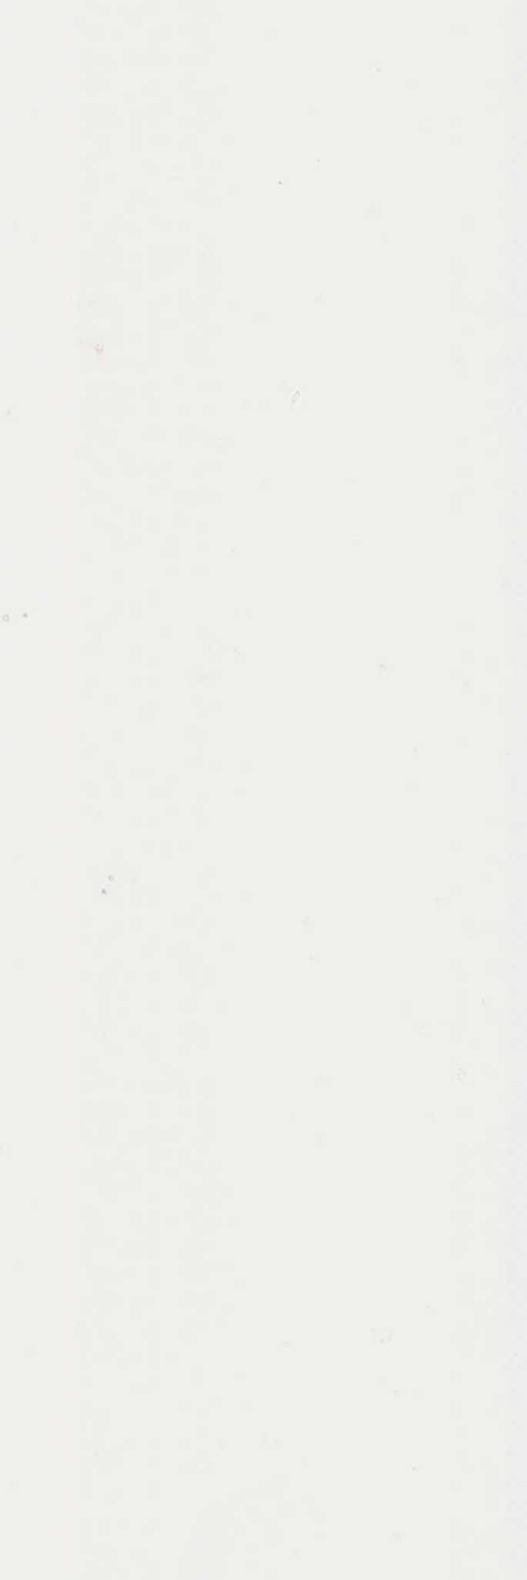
{"staining": {"intensity": "negative", "quantity": "none", "location": "none"}, "tissue": "adipose tissue", "cell_type": "Adipocytes", "image_type": "normal", "snomed": [{"axis": "morphology", "description": "Normal tissue, NOS"}, {"axis": "topography", "description": "Breast"}], "caption": "A high-resolution photomicrograph shows immunohistochemistry (IHC) staining of normal adipose tissue, which reveals no significant positivity in adipocytes. (Brightfield microscopy of DAB (3,3'-diaminobenzidine) IHC at high magnification).", "gene": "IDH3G", "patient": {"sex": "female", "age": 45}}